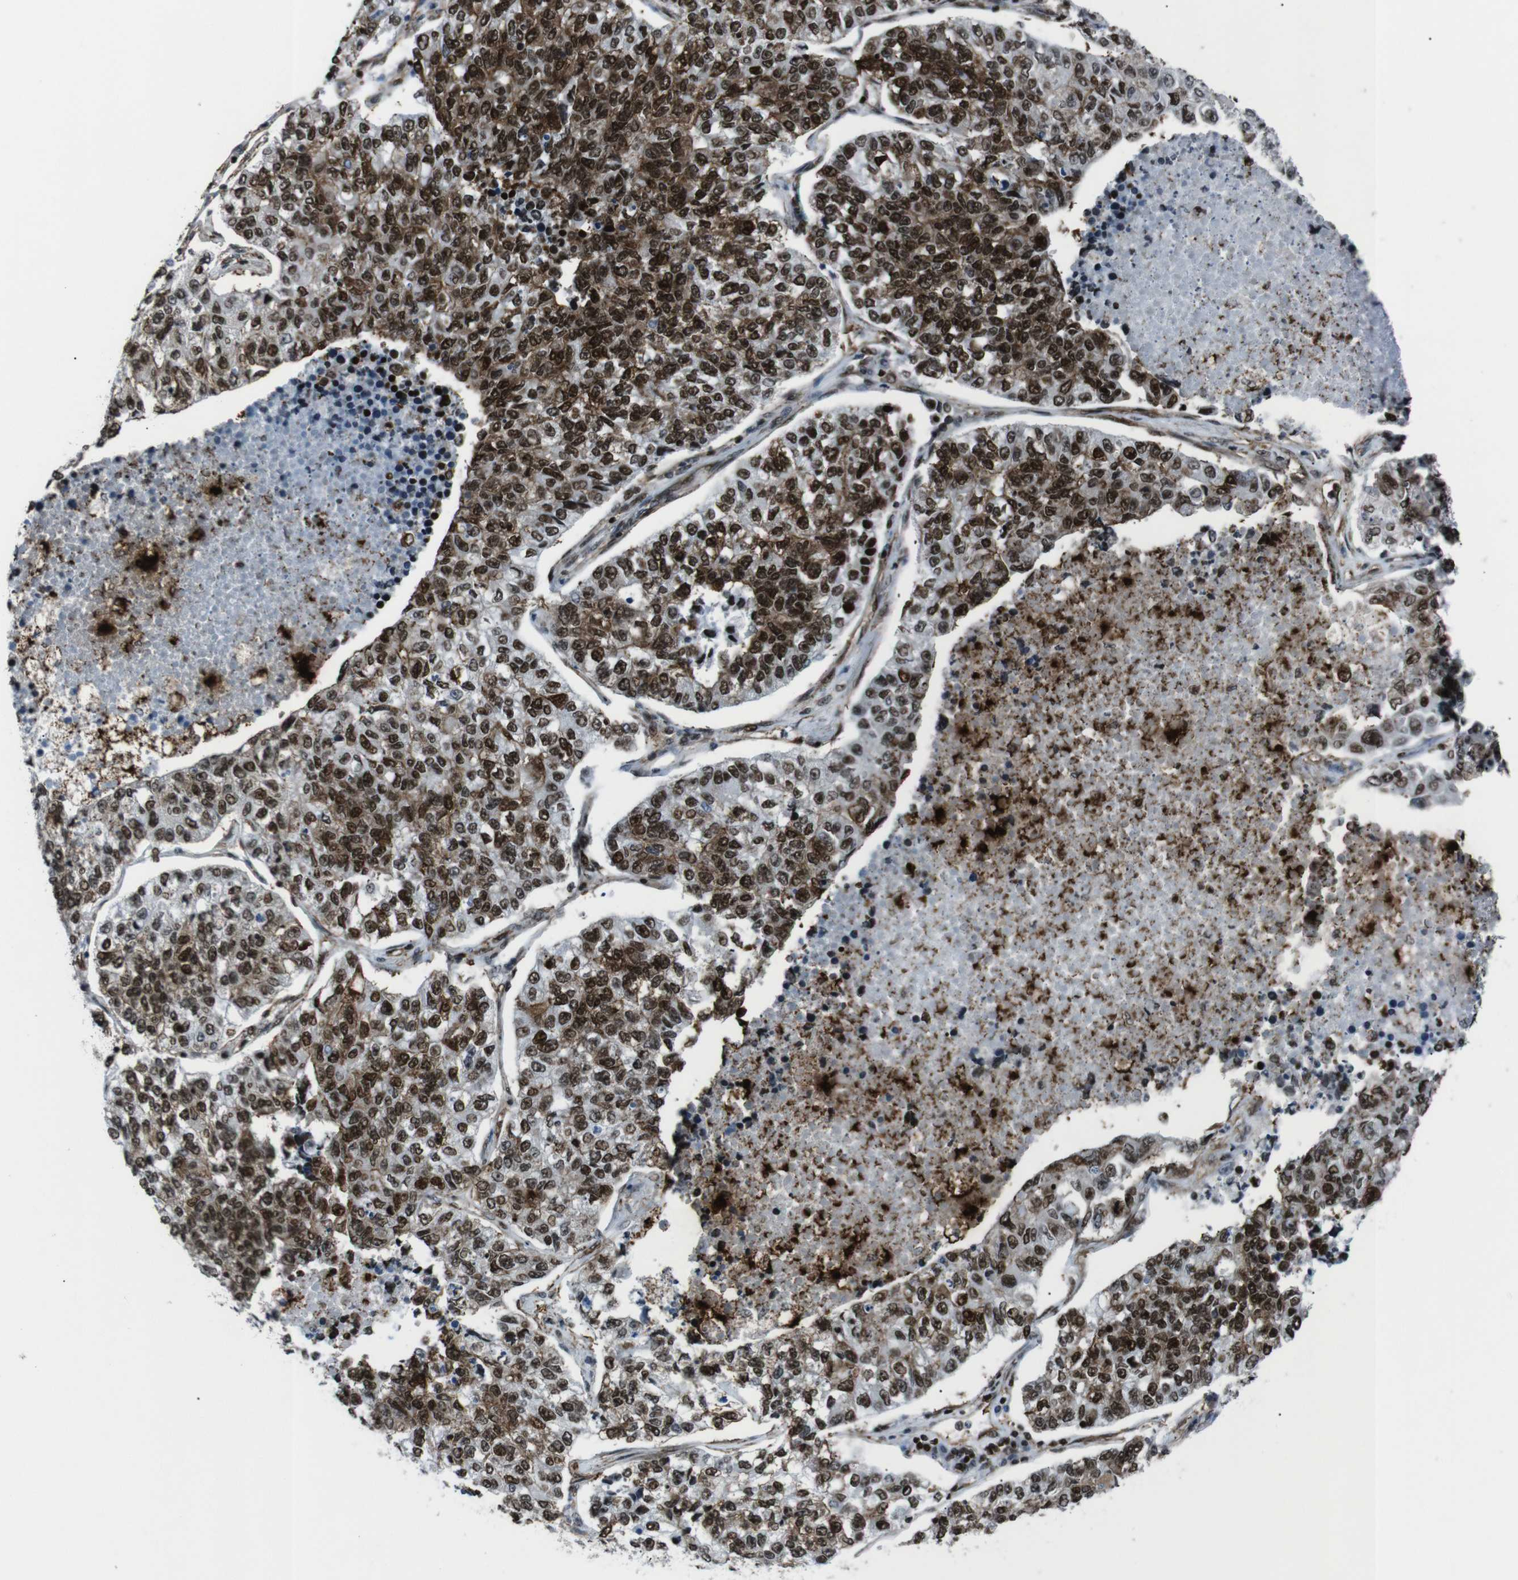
{"staining": {"intensity": "strong", "quantity": ">75%", "location": "cytoplasmic/membranous,nuclear"}, "tissue": "lung cancer", "cell_type": "Tumor cells", "image_type": "cancer", "snomed": [{"axis": "morphology", "description": "Adenocarcinoma, NOS"}, {"axis": "topography", "description": "Lung"}], "caption": "About >75% of tumor cells in lung cancer exhibit strong cytoplasmic/membranous and nuclear protein expression as visualized by brown immunohistochemical staining.", "gene": "HNRNPU", "patient": {"sex": "male", "age": 49}}